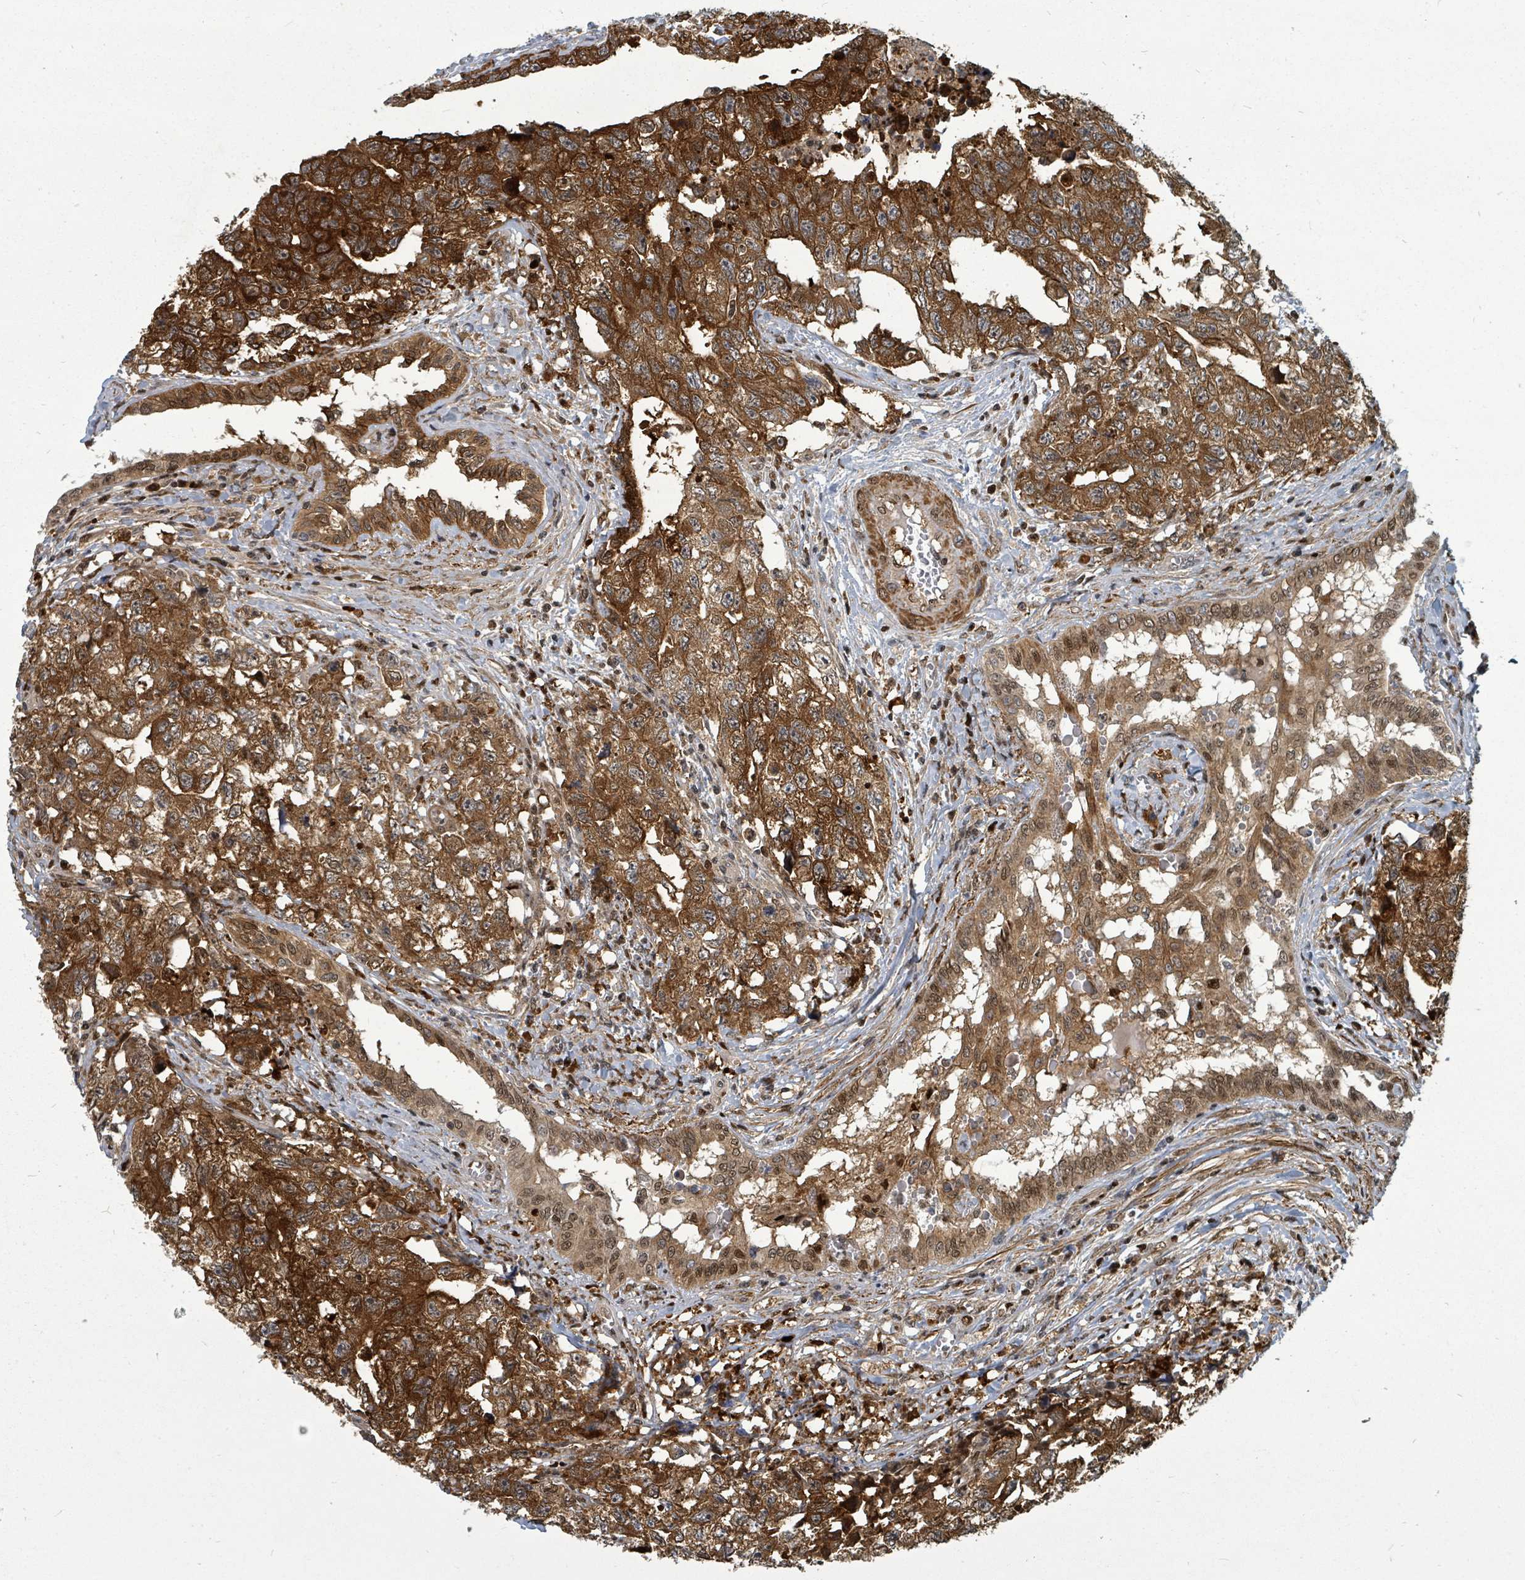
{"staining": {"intensity": "strong", "quantity": ">75%", "location": "cytoplasmic/membranous"}, "tissue": "testis cancer", "cell_type": "Tumor cells", "image_type": "cancer", "snomed": [{"axis": "morphology", "description": "Carcinoma, Embryonal, NOS"}, {"axis": "topography", "description": "Testis"}], "caption": "IHC (DAB) staining of human testis cancer displays strong cytoplasmic/membranous protein expression in approximately >75% of tumor cells.", "gene": "TRDMT1", "patient": {"sex": "male", "age": 31}}